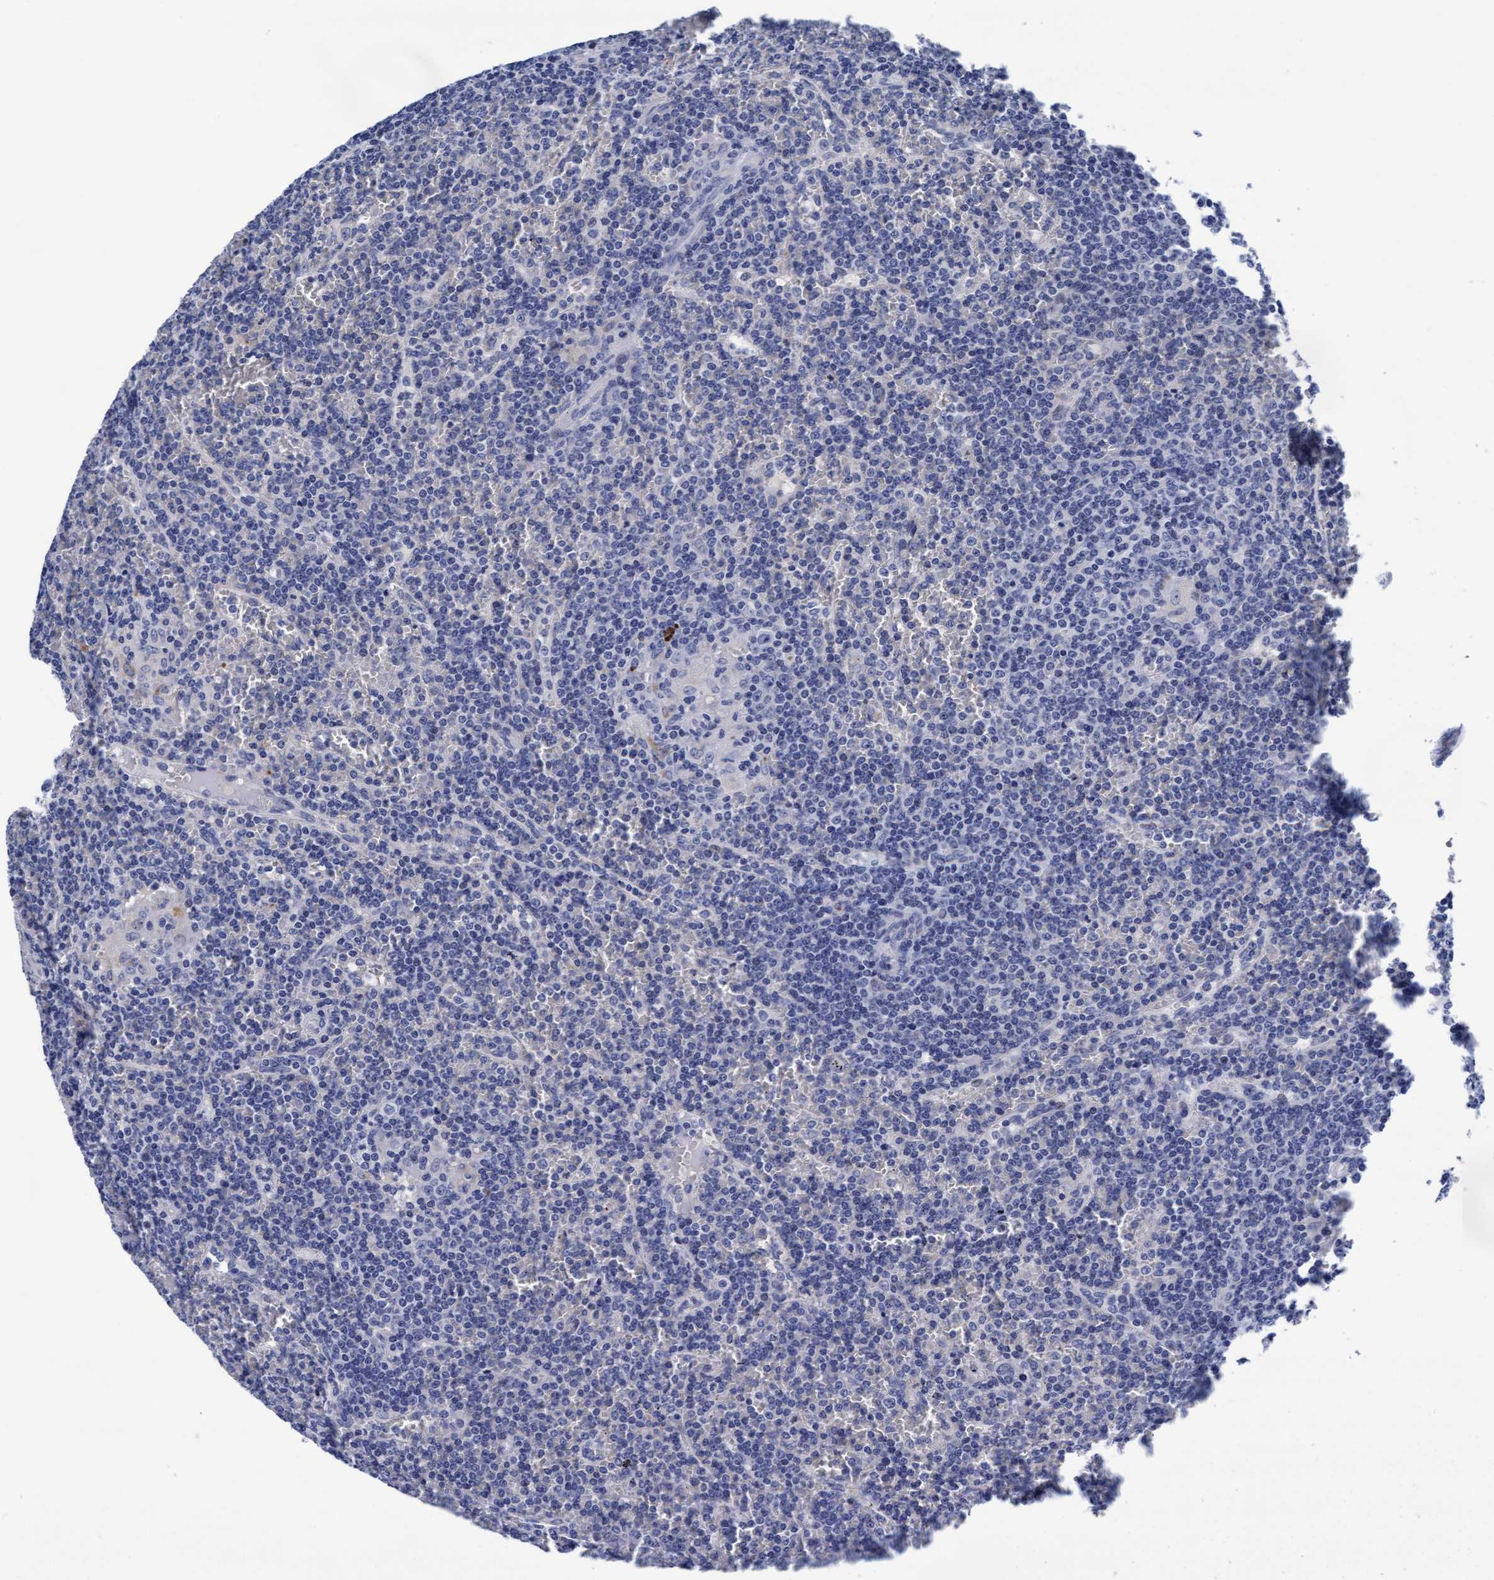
{"staining": {"intensity": "negative", "quantity": "none", "location": "none"}, "tissue": "lymphoma", "cell_type": "Tumor cells", "image_type": "cancer", "snomed": [{"axis": "morphology", "description": "Malignant lymphoma, non-Hodgkin's type, Low grade"}, {"axis": "topography", "description": "Spleen"}], "caption": "Tumor cells show no significant positivity in malignant lymphoma, non-Hodgkin's type (low-grade).", "gene": "ARSG", "patient": {"sex": "female", "age": 19}}